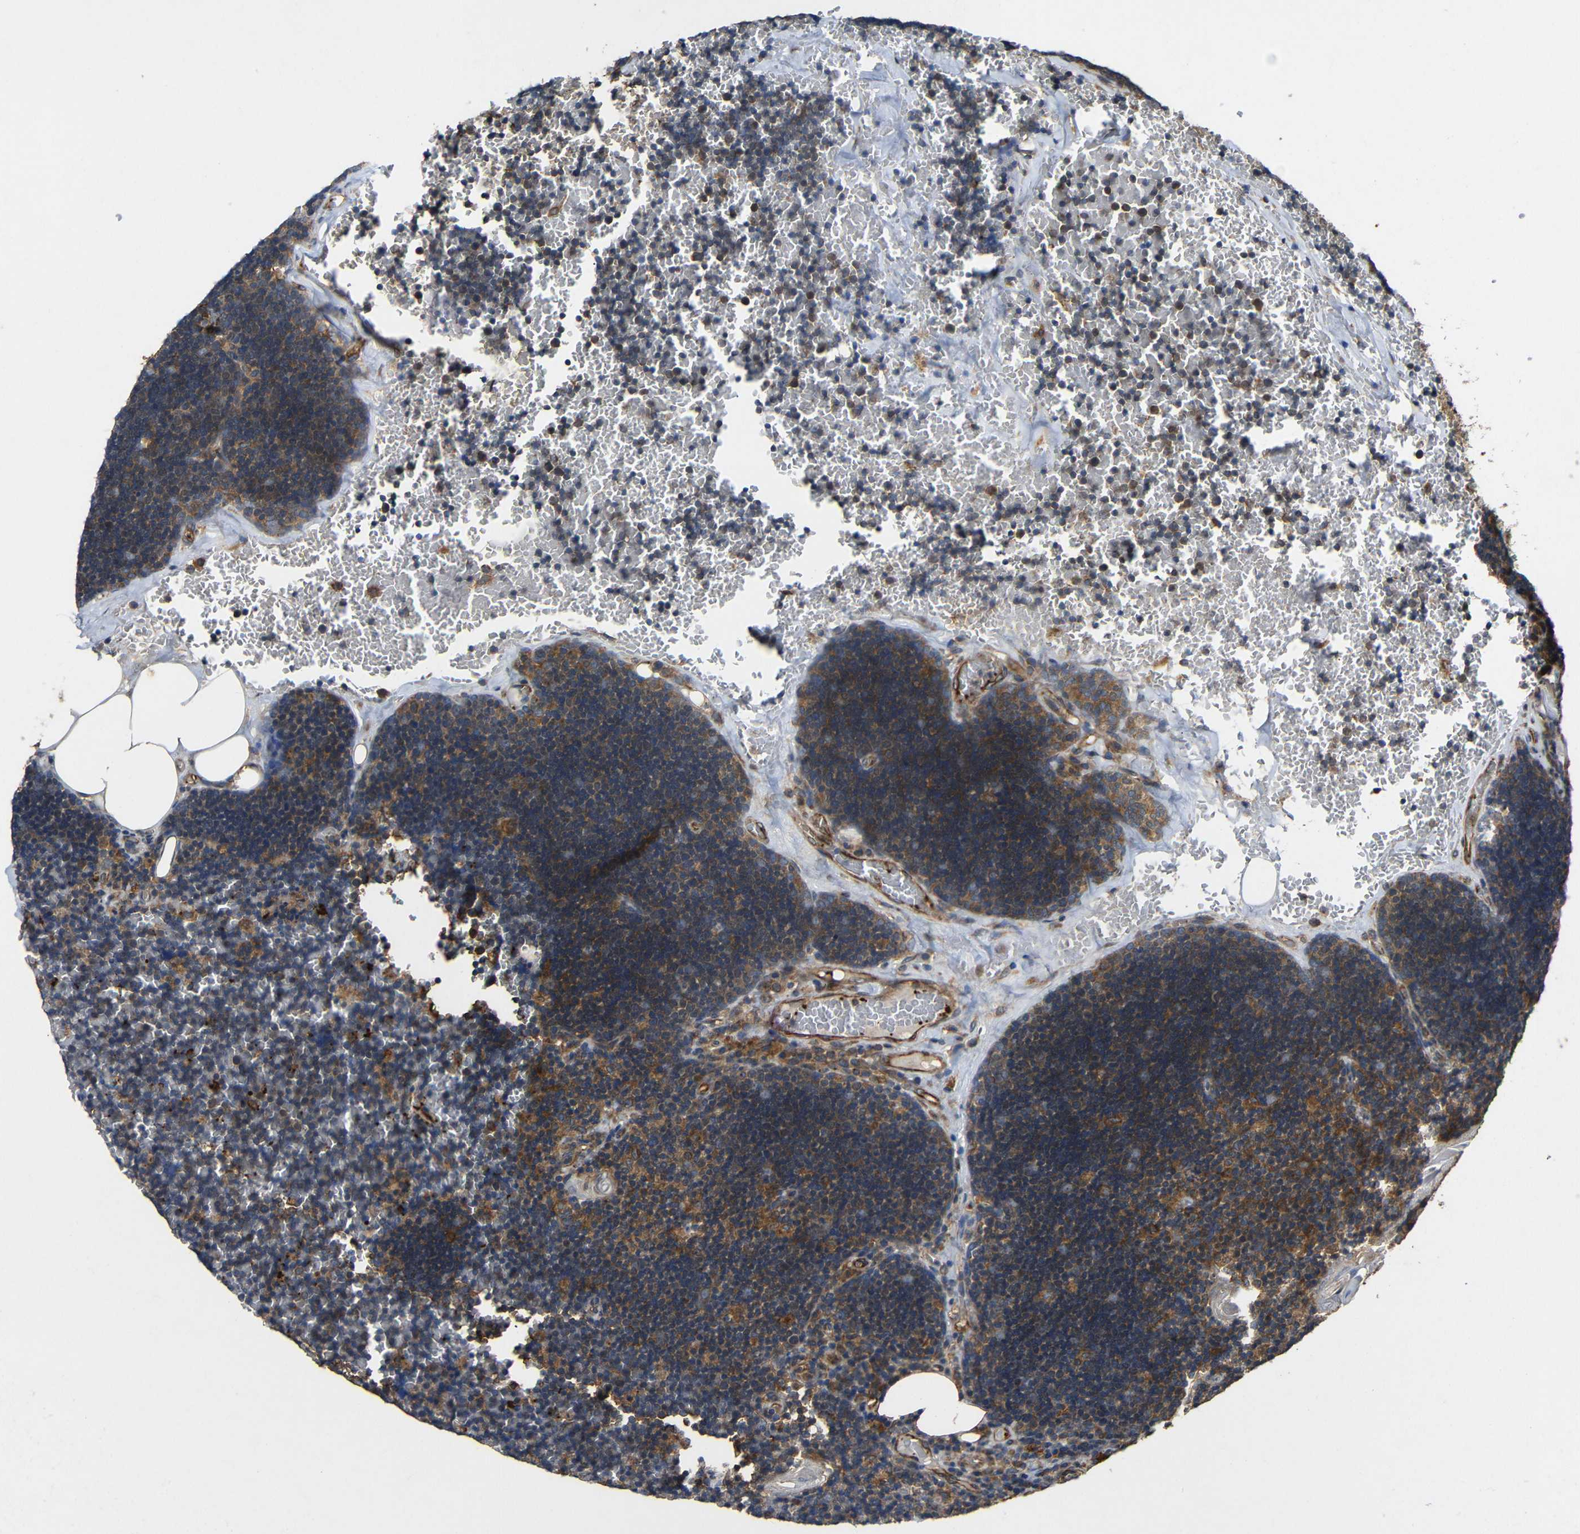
{"staining": {"intensity": "moderate", "quantity": "25%-75%", "location": "cytoplasmic/membranous"}, "tissue": "lymph node", "cell_type": "Germinal center cells", "image_type": "normal", "snomed": [{"axis": "morphology", "description": "Normal tissue, NOS"}, {"axis": "topography", "description": "Lymph node"}], "caption": "Immunohistochemistry histopathology image of unremarkable lymph node stained for a protein (brown), which reveals medium levels of moderate cytoplasmic/membranous expression in about 25%-75% of germinal center cells.", "gene": "EIF2S1", "patient": {"sex": "male", "age": 33}}